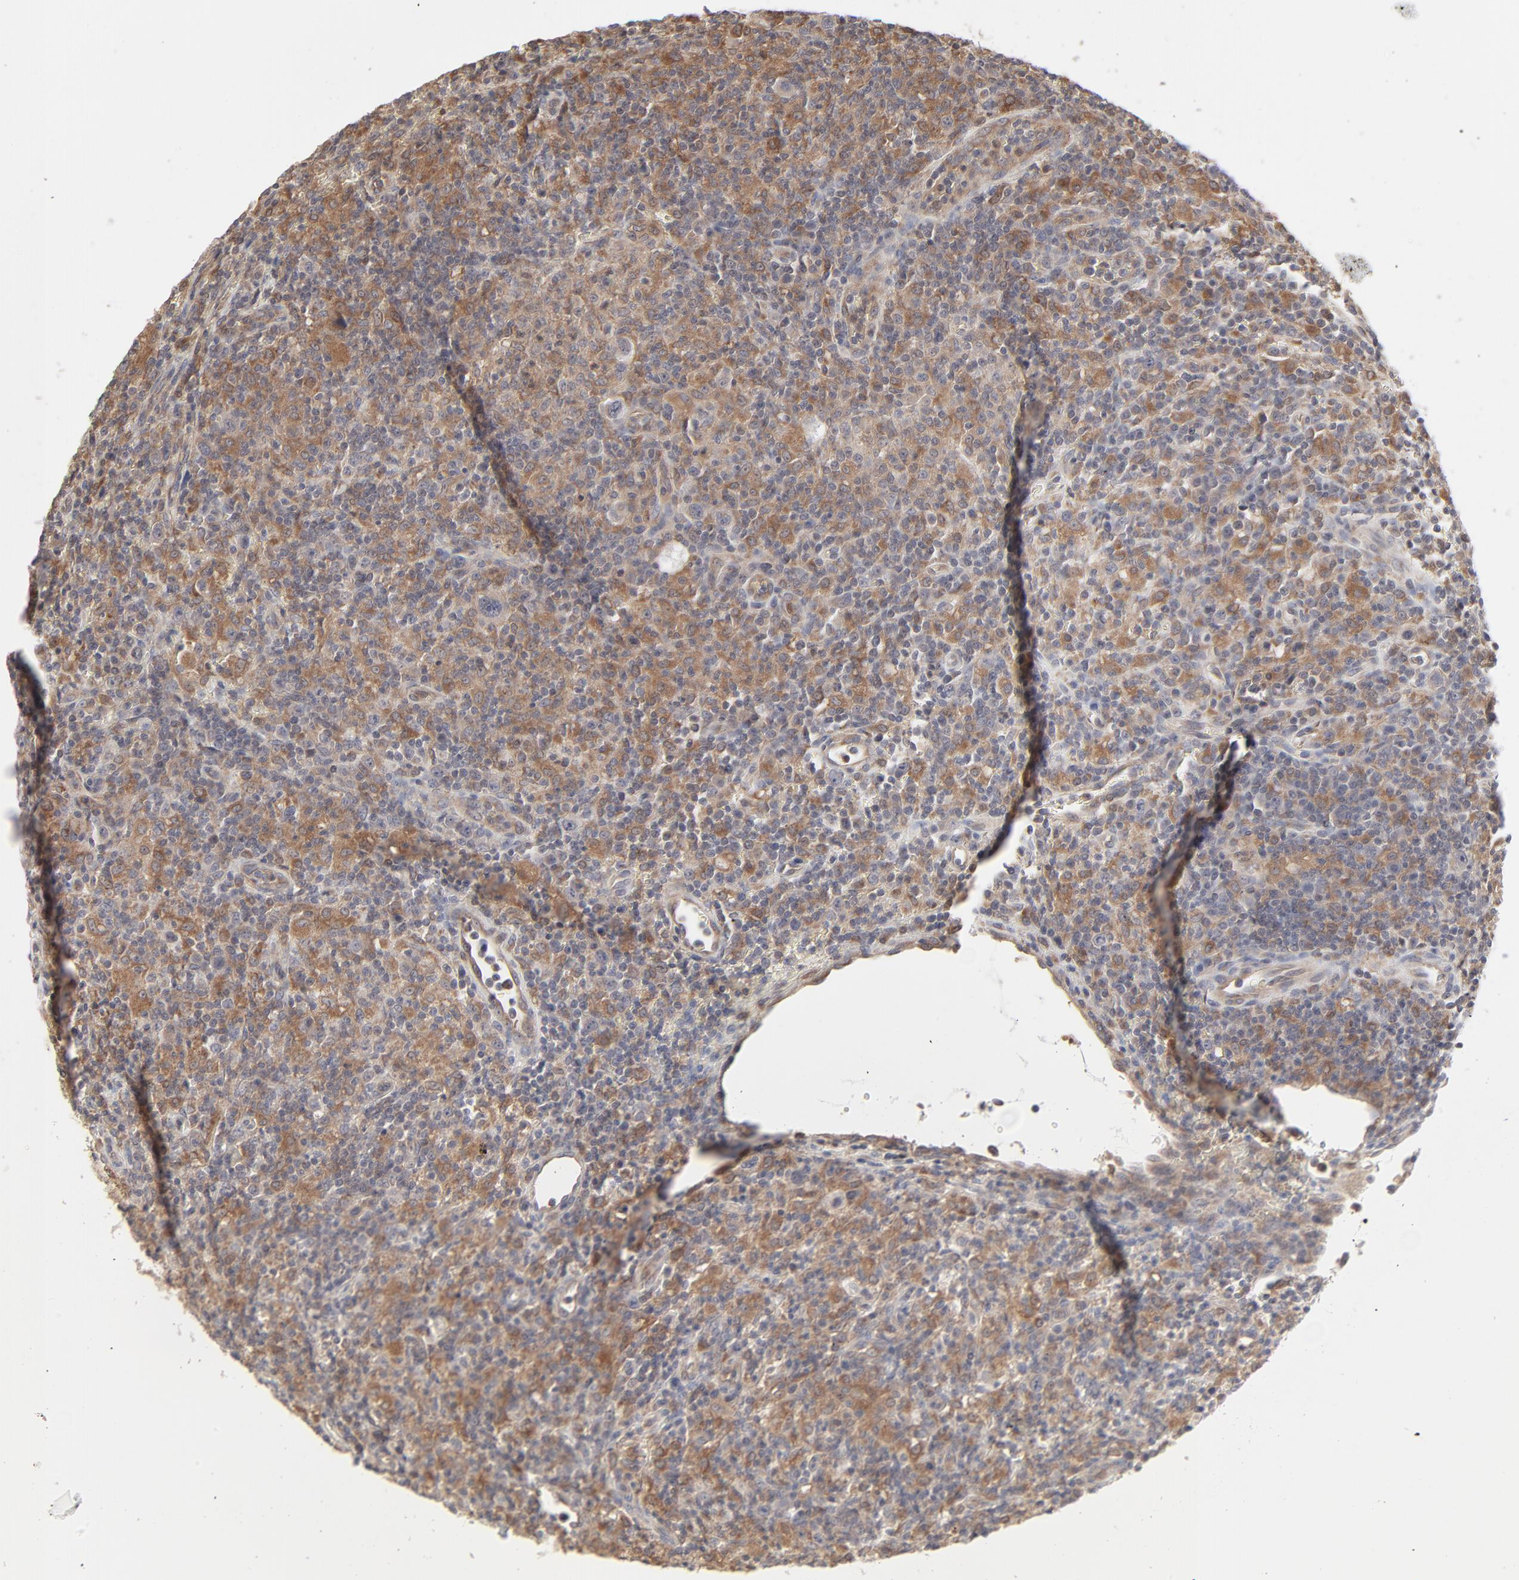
{"staining": {"intensity": "moderate", "quantity": ">75%", "location": "cytoplasmic/membranous"}, "tissue": "lymphoma", "cell_type": "Tumor cells", "image_type": "cancer", "snomed": [{"axis": "morphology", "description": "Hodgkin's disease, NOS"}, {"axis": "topography", "description": "Lymph node"}], "caption": "Immunohistochemistry (IHC) of human lymphoma shows medium levels of moderate cytoplasmic/membranous expression in about >75% of tumor cells. (Stains: DAB in brown, nuclei in blue, Microscopy: brightfield microscopy at high magnification).", "gene": "RAB5C", "patient": {"sex": "male", "age": 65}}